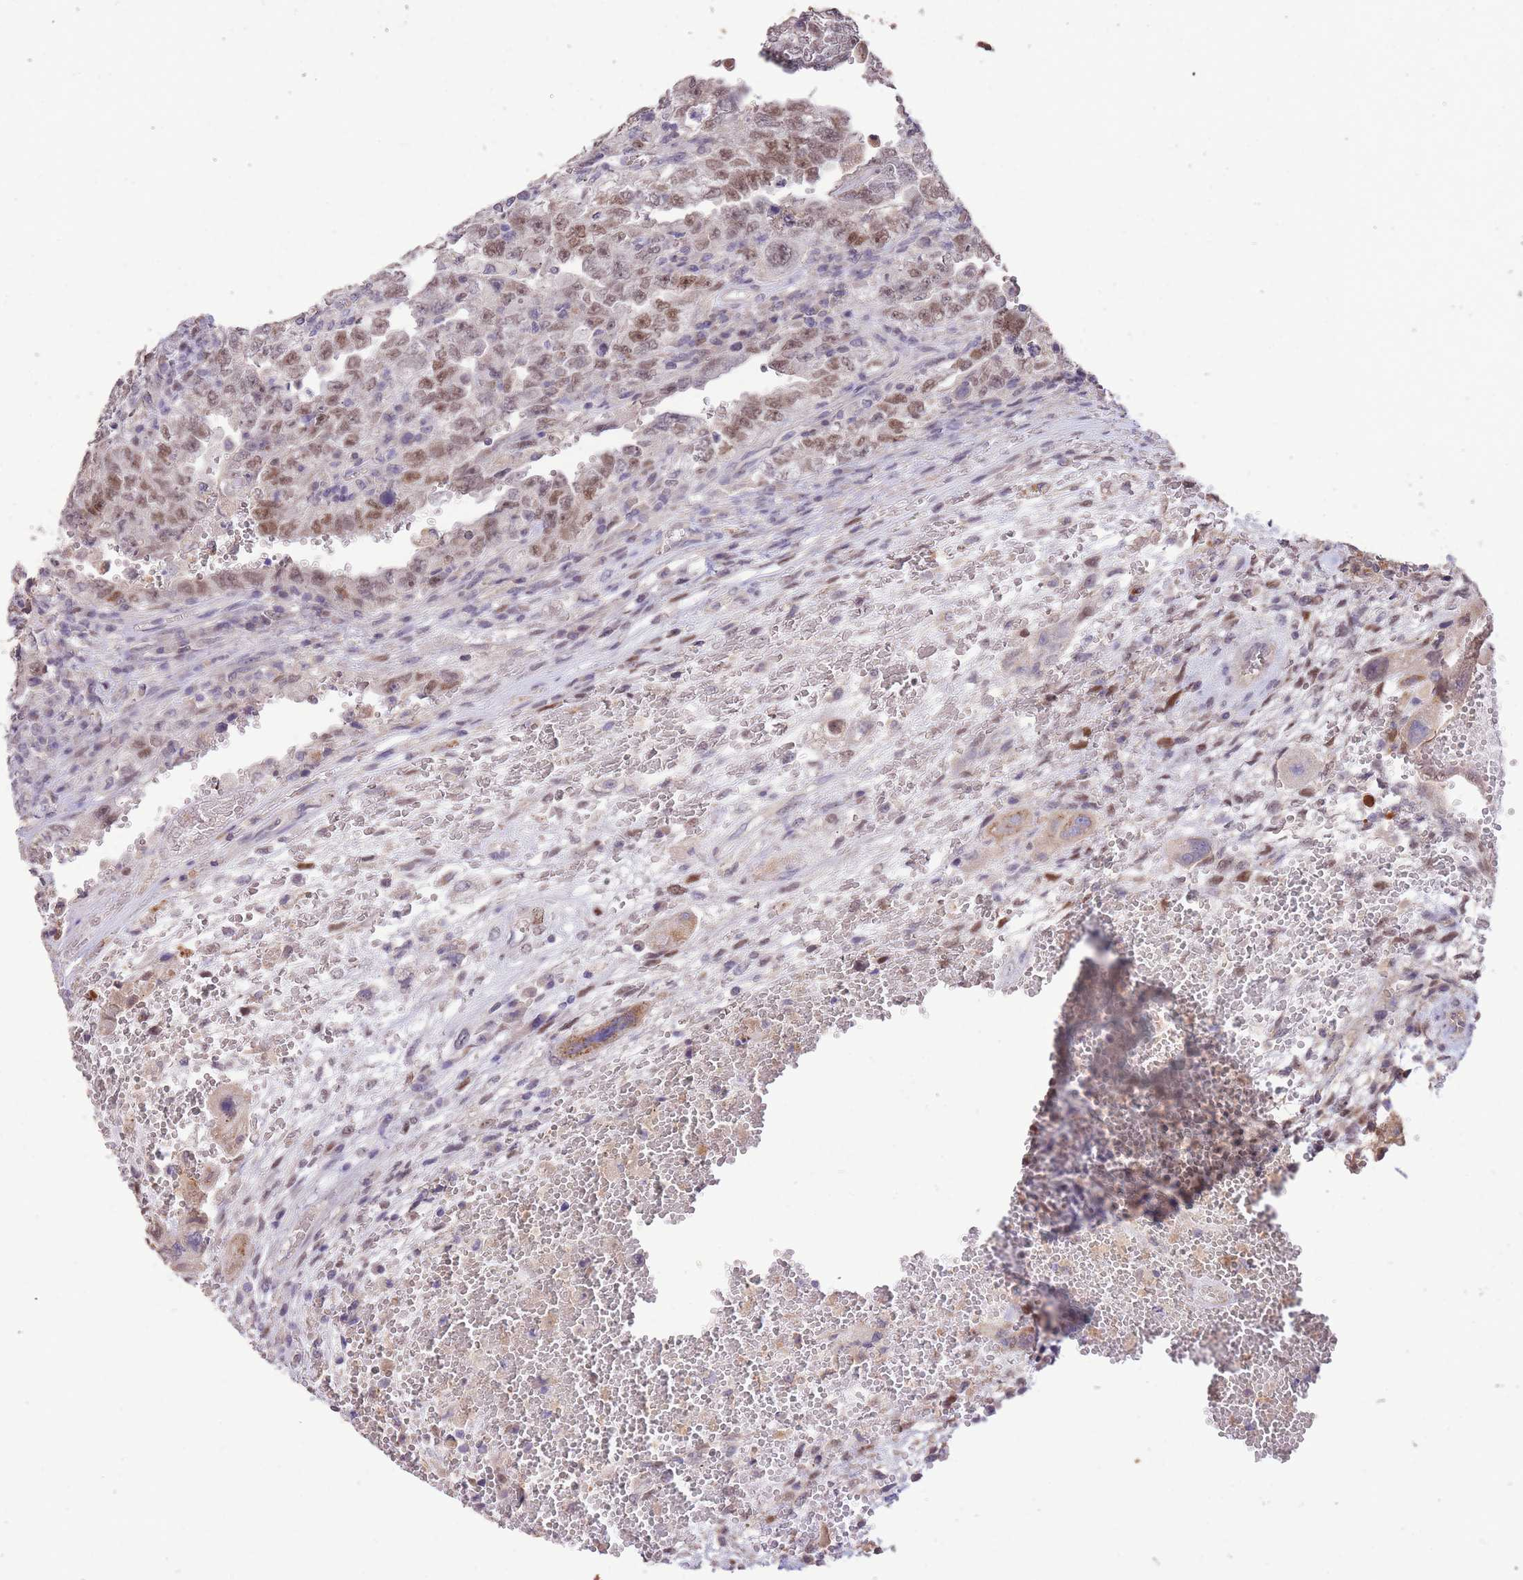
{"staining": {"intensity": "moderate", "quantity": ">75%", "location": "nuclear"}, "tissue": "testis cancer", "cell_type": "Tumor cells", "image_type": "cancer", "snomed": [{"axis": "morphology", "description": "Carcinoma, Embryonal, NOS"}, {"axis": "topography", "description": "Testis"}], "caption": "Protein staining of testis cancer tissue exhibits moderate nuclear staining in about >75% of tumor cells. (IHC, brightfield microscopy, high magnification).", "gene": "RGS14", "patient": {"sex": "male", "age": 26}}